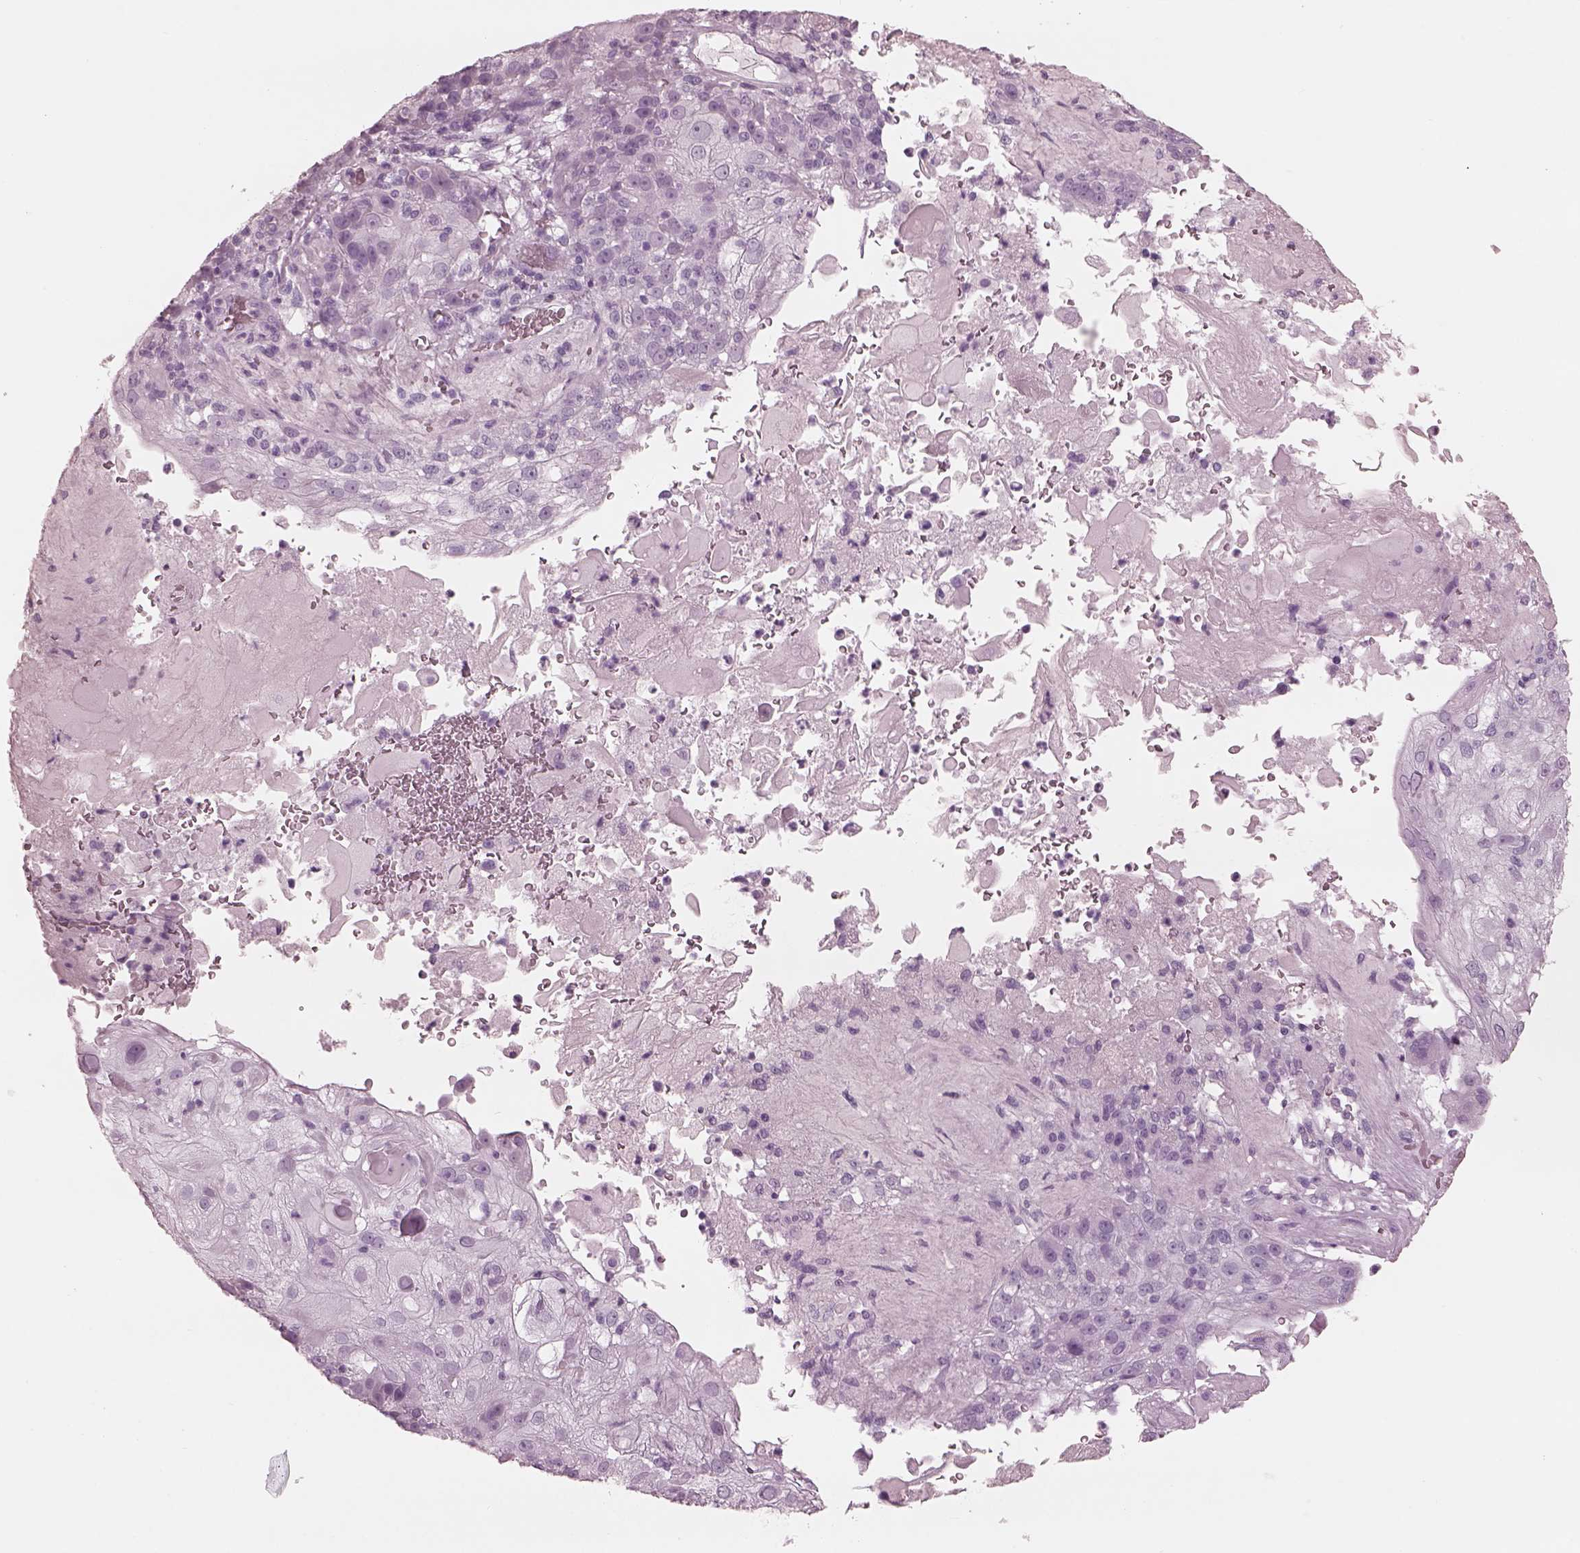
{"staining": {"intensity": "negative", "quantity": "none", "location": "none"}, "tissue": "skin cancer", "cell_type": "Tumor cells", "image_type": "cancer", "snomed": [{"axis": "morphology", "description": "Normal tissue, NOS"}, {"axis": "morphology", "description": "Squamous cell carcinoma, NOS"}, {"axis": "topography", "description": "Skin"}], "caption": "Tumor cells show no significant staining in skin cancer.", "gene": "FABP9", "patient": {"sex": "female", "age": 83}}